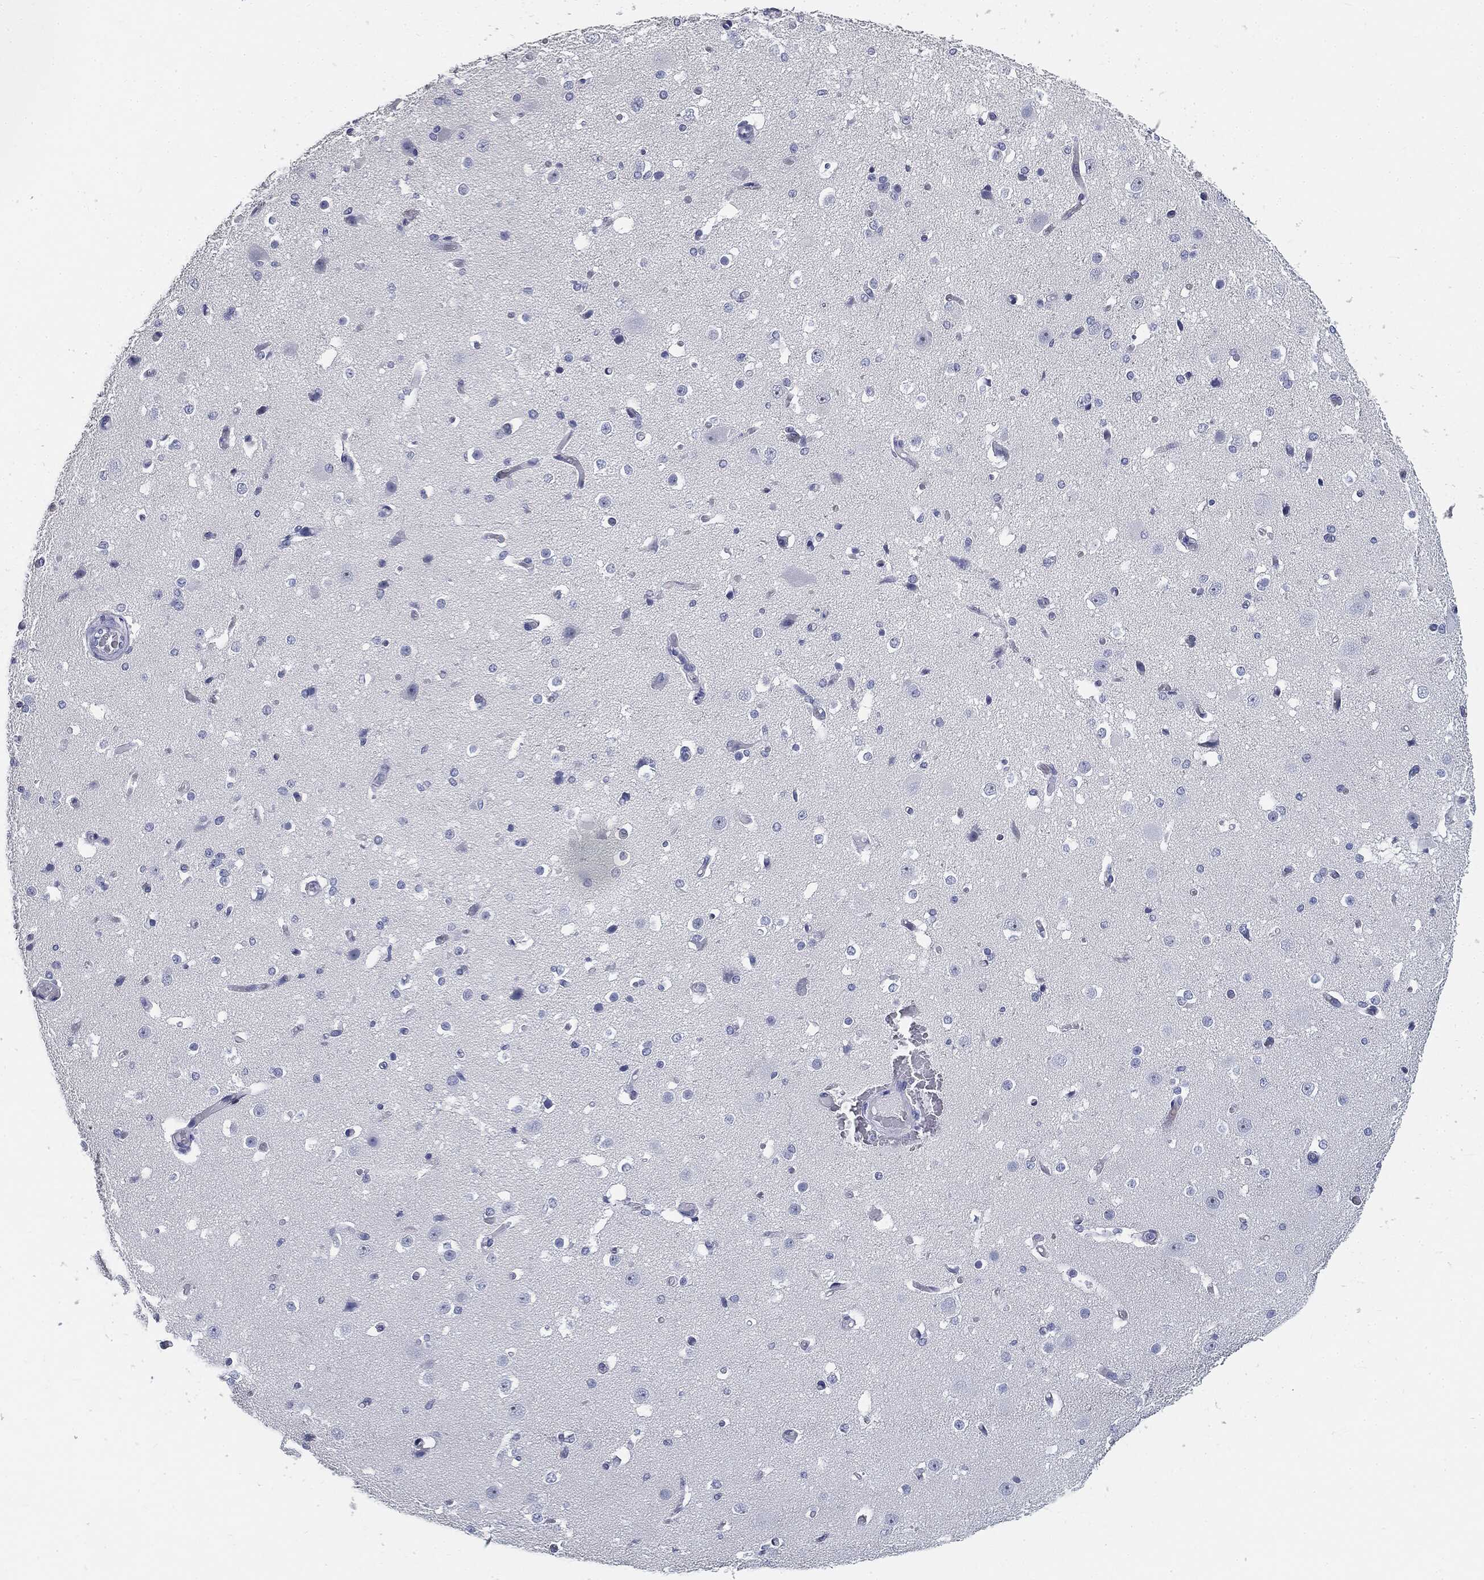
{"staining": {"intensity": "negative", "quantity": "none", "location": "none"}, "tissue": "cerebral cortex", "cell_type": "Endothelial cells", "image_type": "normal", "snomed": [{"axis": "morphology", "description": "Normal tissue, NOS"}, {"axis": "morphology", "description": "Inflammation, NOS"}, {"axis": "topography", "description": "Cerebral cortex"}], "caption": "Immunohistochemistry (IHC) of benign cerebral cortex displays no expression in endothelial cells.", "gene": "CUZD1", "patient": {"sex": "male", "age": 6}}